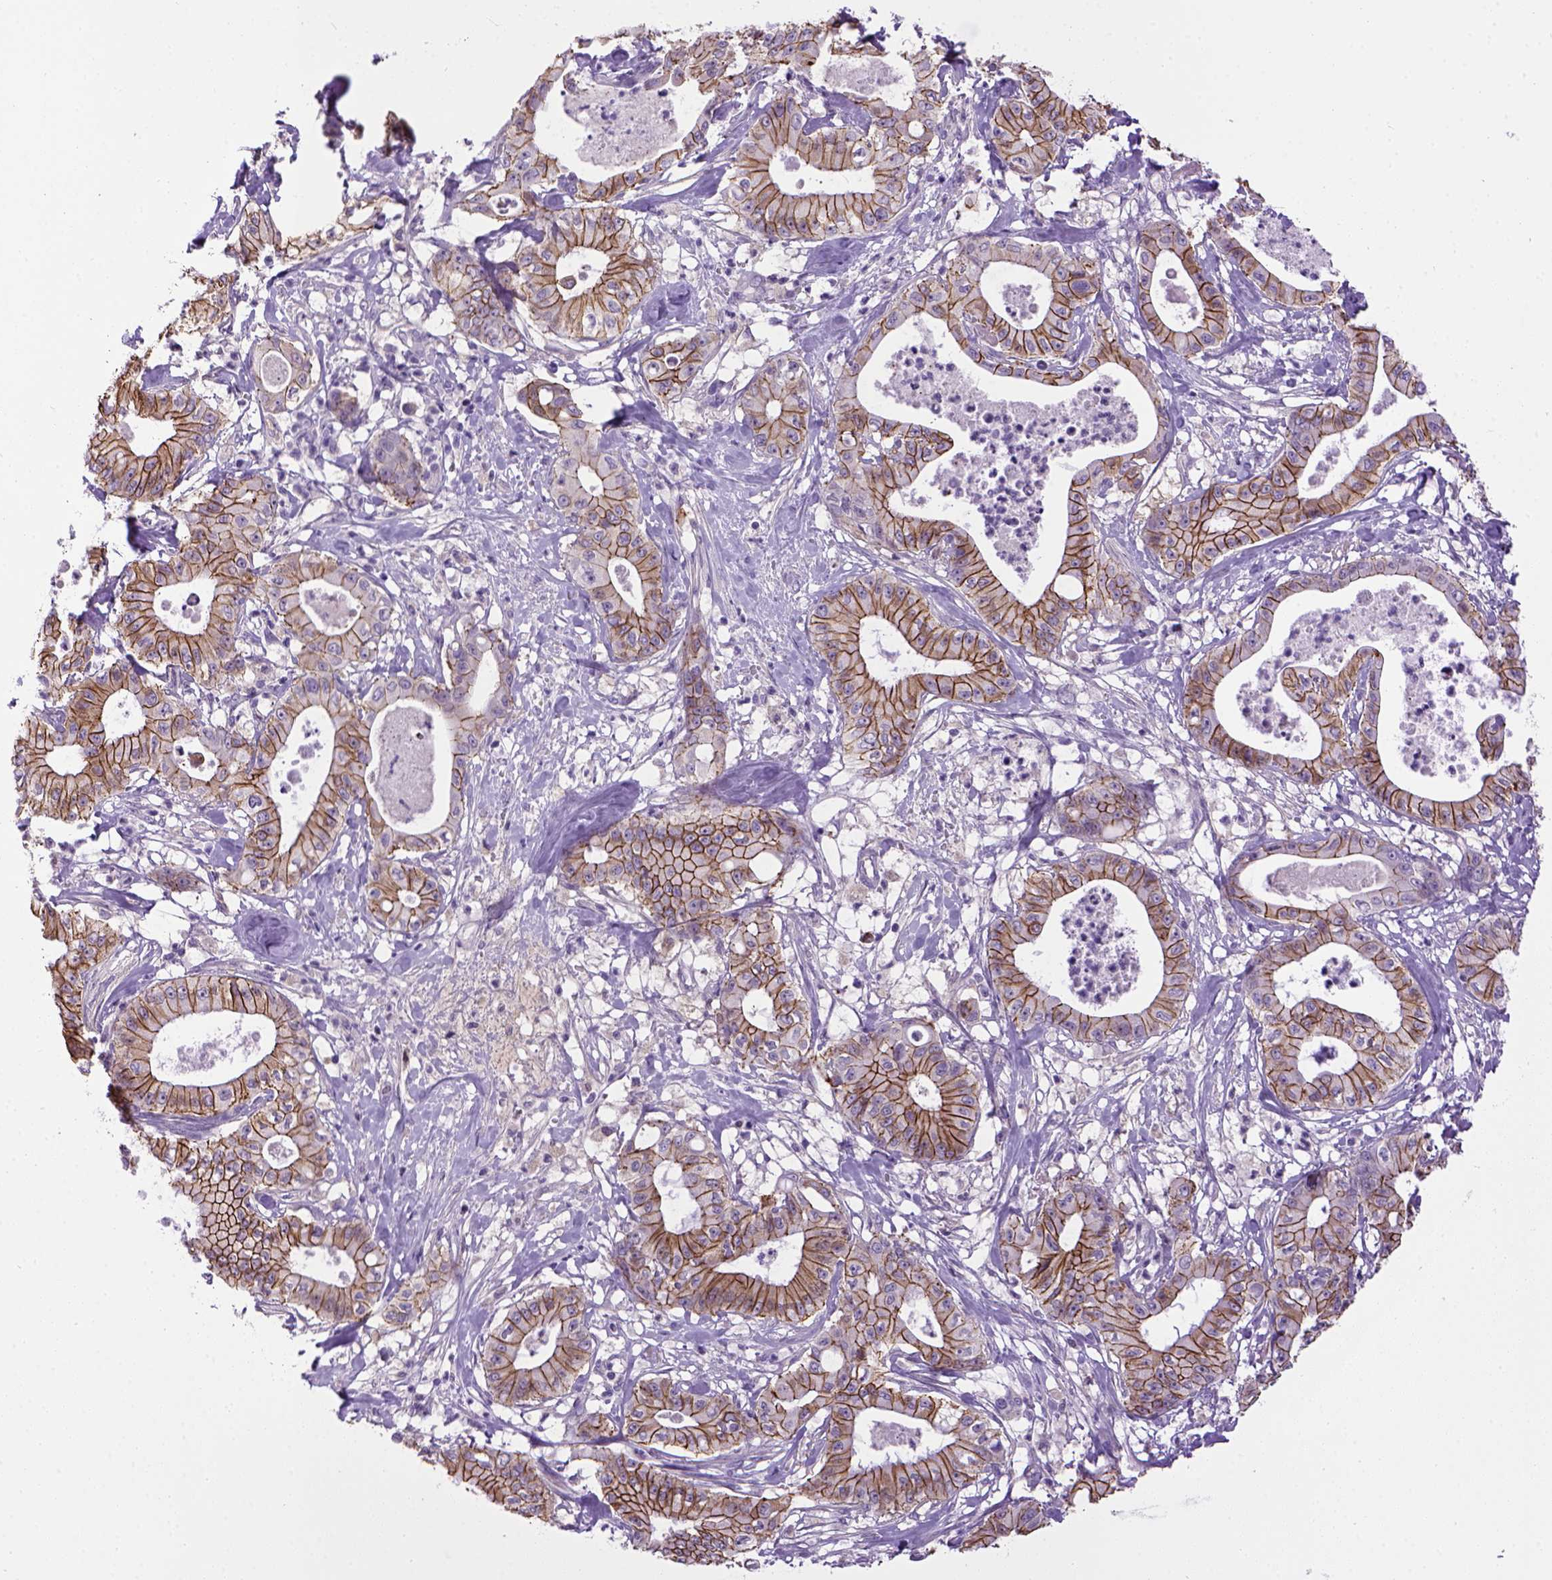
{"staining": {"intensity": "moderate", "quantity": ">75%", "location": "cytoplasmic/membranous"}, "tissue": "pancreatic cancer", "cell_type": "Tumor cells", "image_type": "cancer", "snomed": [{"axis": "morphology", "description": "Adenocarcinoma, NOS"}, {"axis": "topography", "description": "Pancreas"}], "caption": "This micrograph reveals pancreatic cancer stained with immunohistochemistry to label a protein in brown. The cytoplasmic/membranous of tumor cells show moderate positivity for the protein. Nuclei are counter-stained blue.", "gene": "CDH1", "patient": {"sex": "male", "age": 71}}